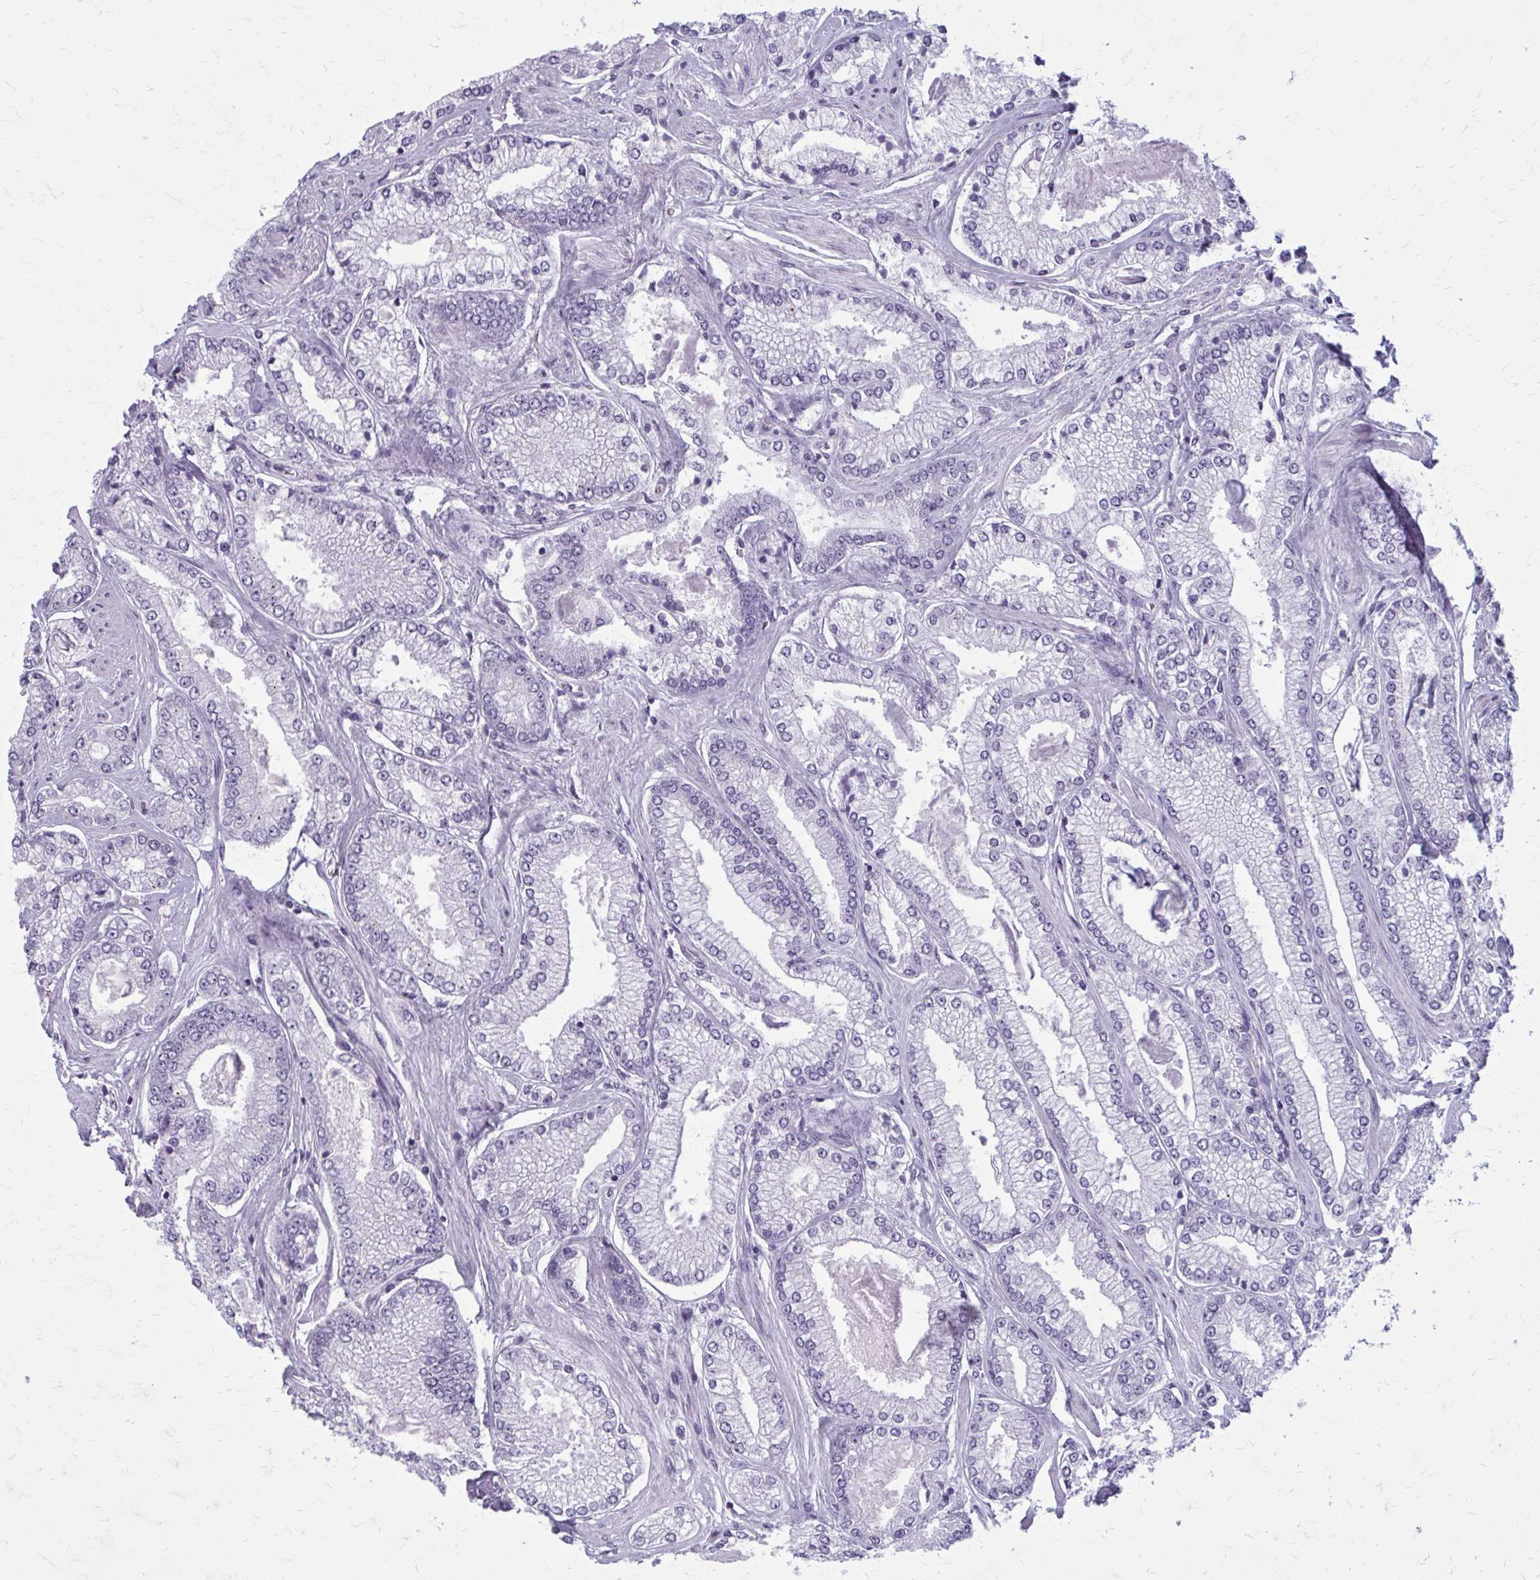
{"staining": {"intensity": "negative", "quantity": "none", "location": "none"}, "tissue": "prostate cancer", "cell_type": "Tumor cells", "image_type": "cancer", "snomed": [{"axis": "morphology", "description": "Adenocarcinoma, Low grade"}, {"axis": "topography", "description": "Prostate"}], "caption": "IHC image of prostate cancer (low-grade adenocarcinoma) stained for a protein (brown), which shows no positivity in tumor cells. (DAB immunohistochemistry (IHC), high magnification).", "gene": "CASQ2", "patient": {"sex": "male", "age": 67}}